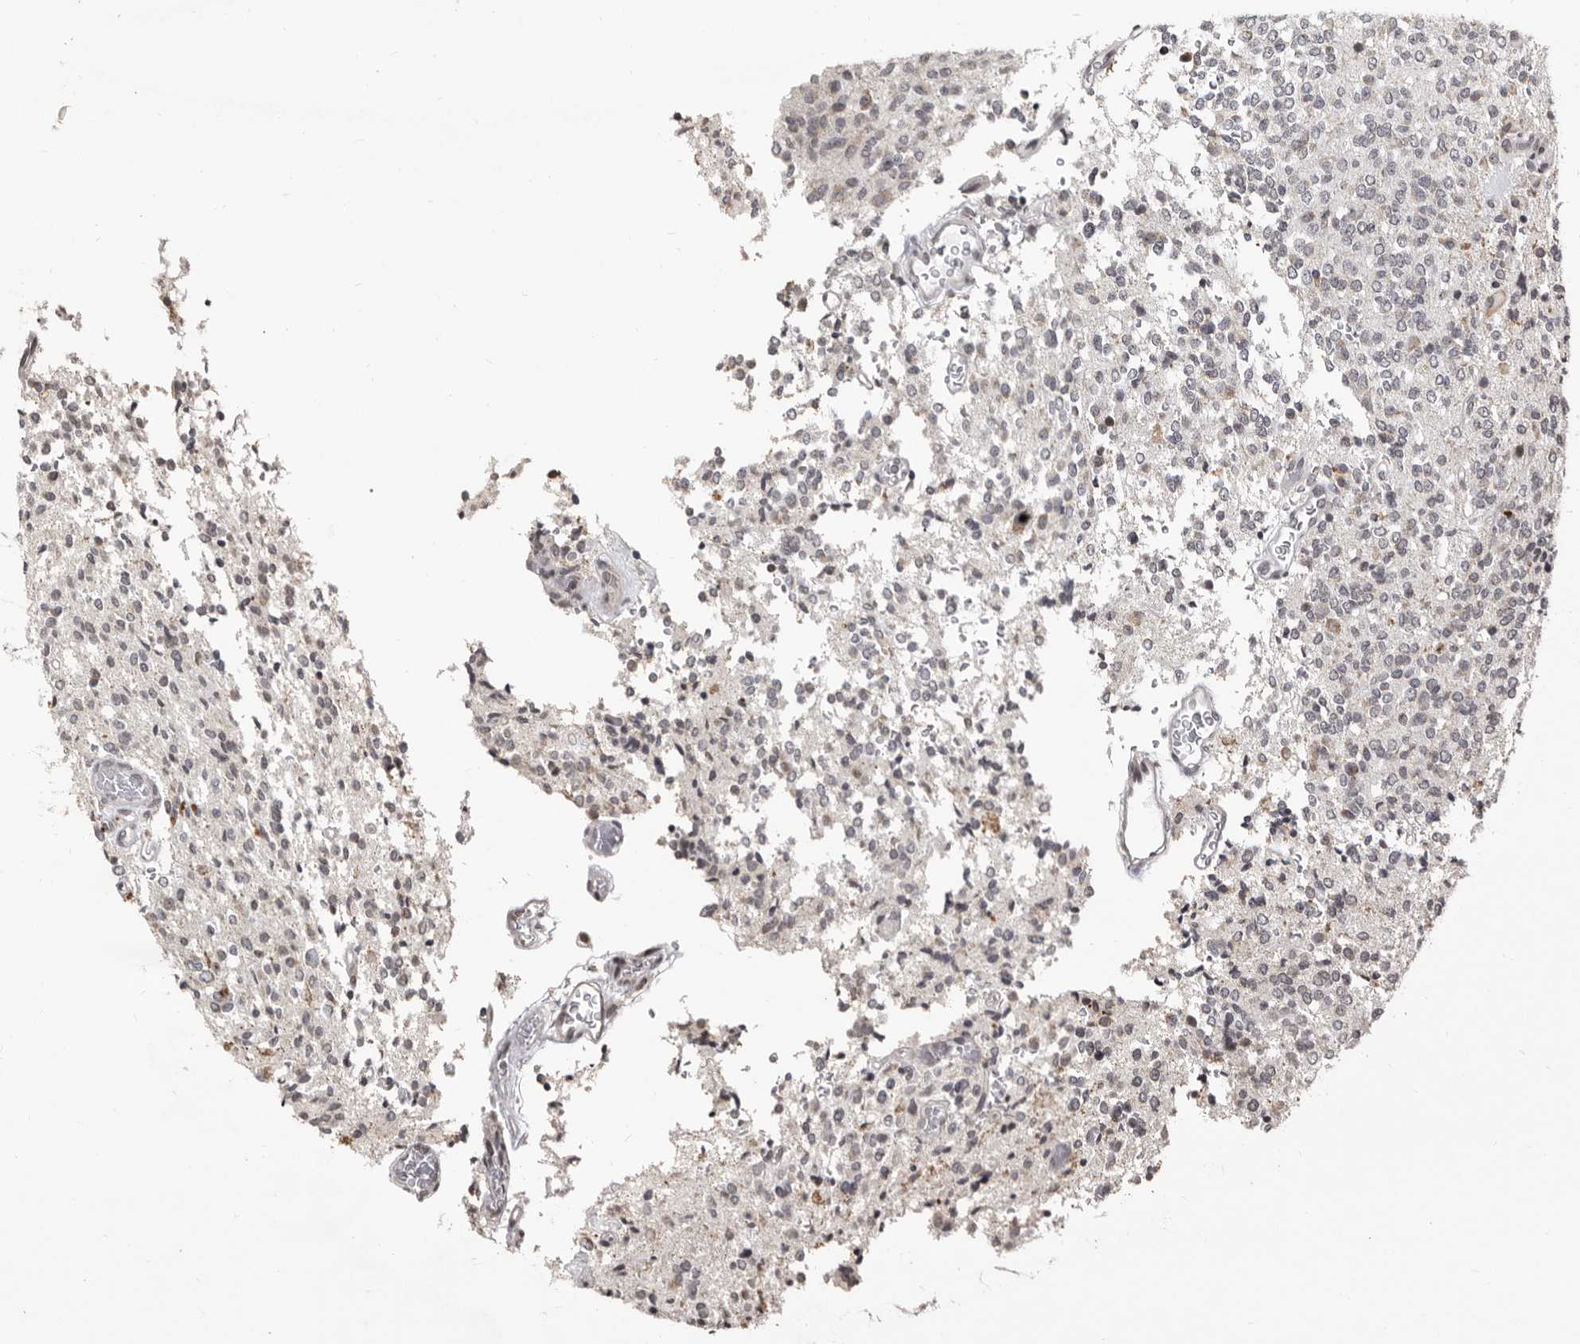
{"staining": {"intensity": "negative", "quantity": "none", "location": "none"}, "tissue": "glioma", "cell_type": "Tumor cells", "image_type": "cancer", "snomed": [{"axis": "morphology", "description": "Glioma, malignant, High grade"}, {"axis": "topography", "description": "Brain"}], "caption": "Tumor cells show no significant protein staining in glioma.", "gene": "THUMPD1", "patient": {"sex": "male", "age": 34}}